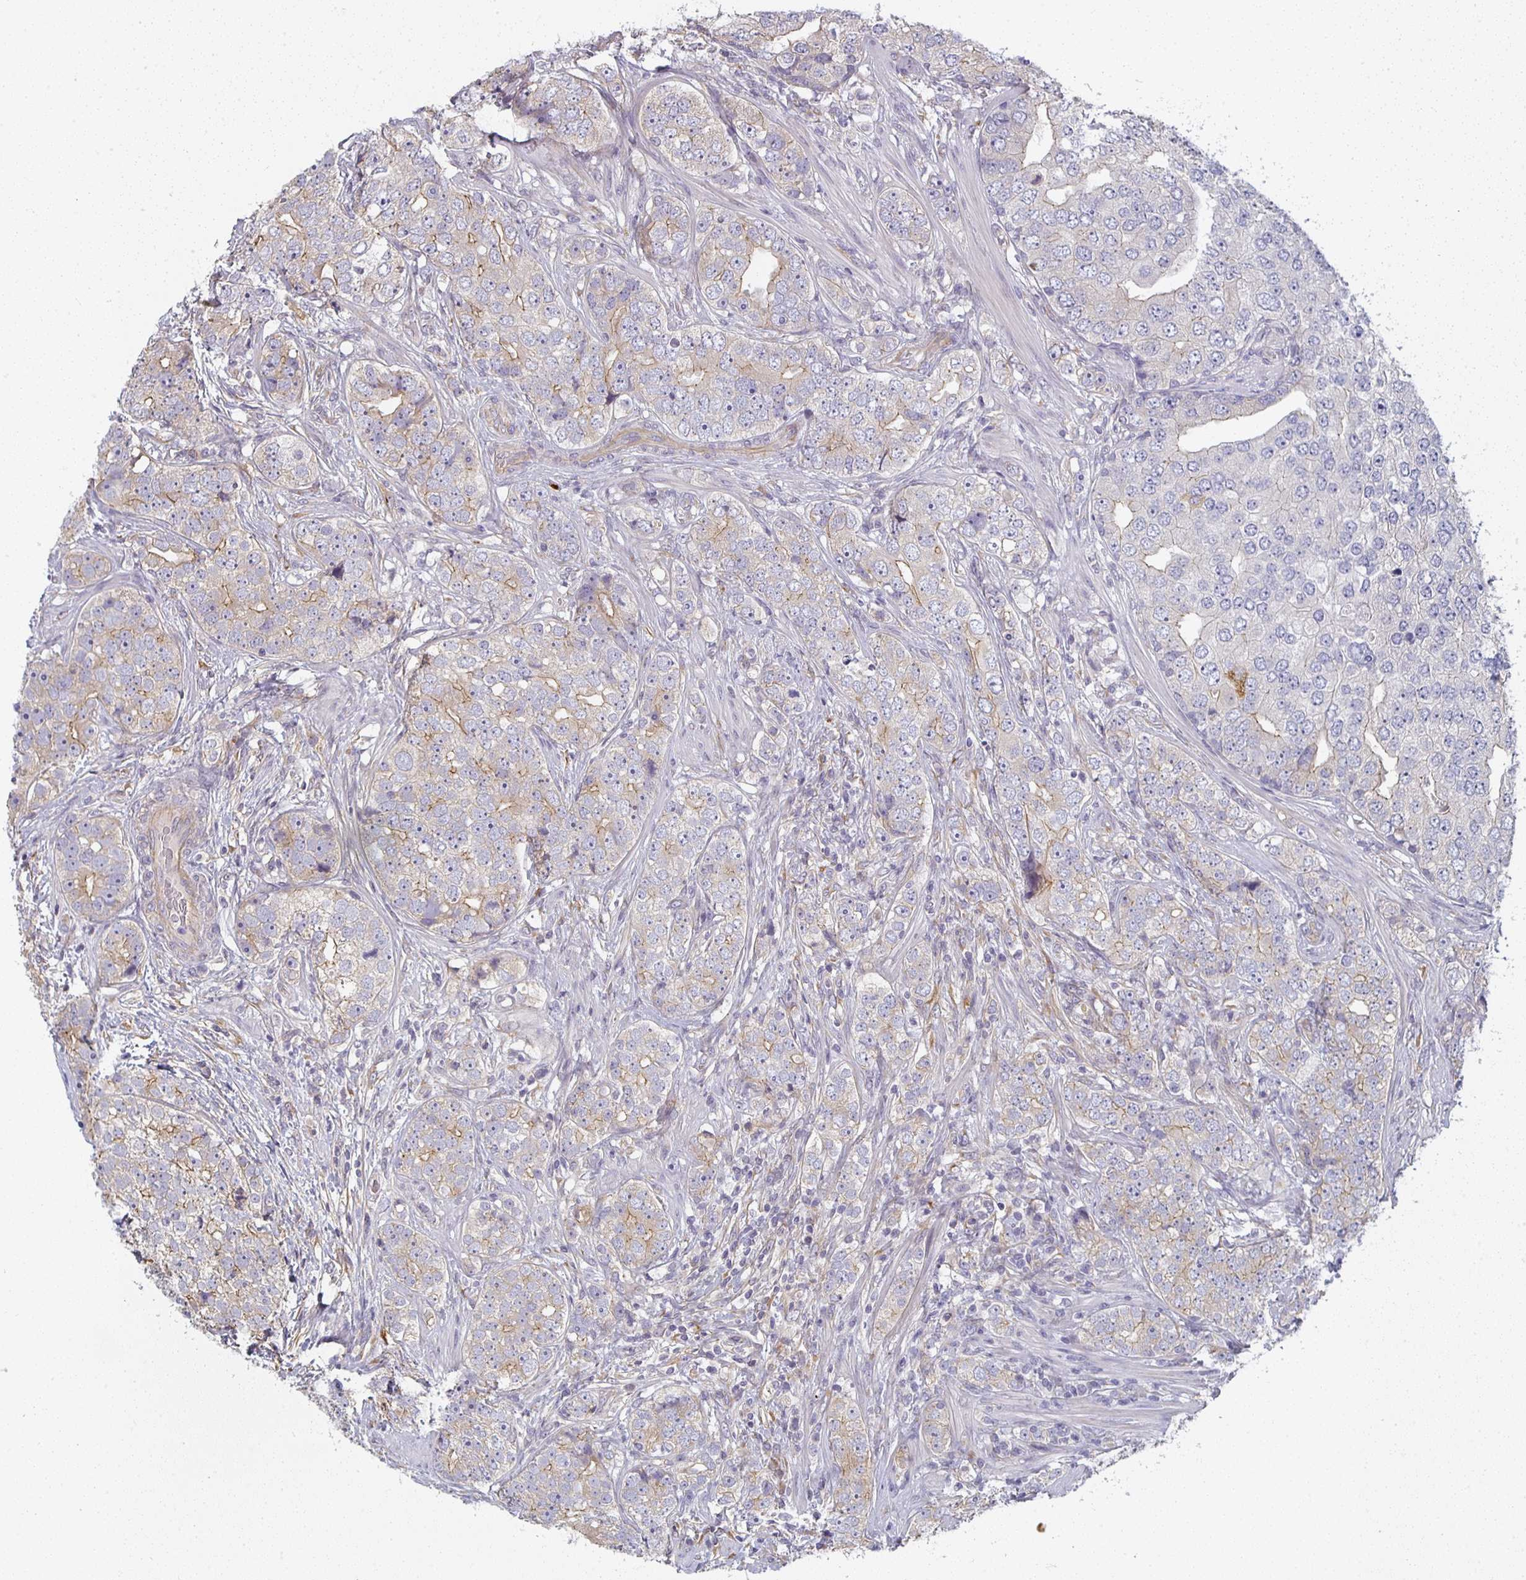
{"staining": {"intensity": "weak", "quantity": "<25%", "location": "cytoplasmic/membranous"}, "tissue": "prostate cancer", "cell_type": "Tumor cells", "image_type": "cancer", "snomed": [{"axis": "morphology", "description": "Adenocarcinoma, High grade"}, {"axis": "topography", "description": "Prostate"}], "caption": "This micrograph is of high-grade adenocarcinoma (prostate) stained with immunohistochemistry (IHC) to label a protein in brown with the nuclei are counter-stained blue. There is no positivity in tumor cells.", "gene": "CTHRC1", "patient": {"sex": "male", "age": 60}}